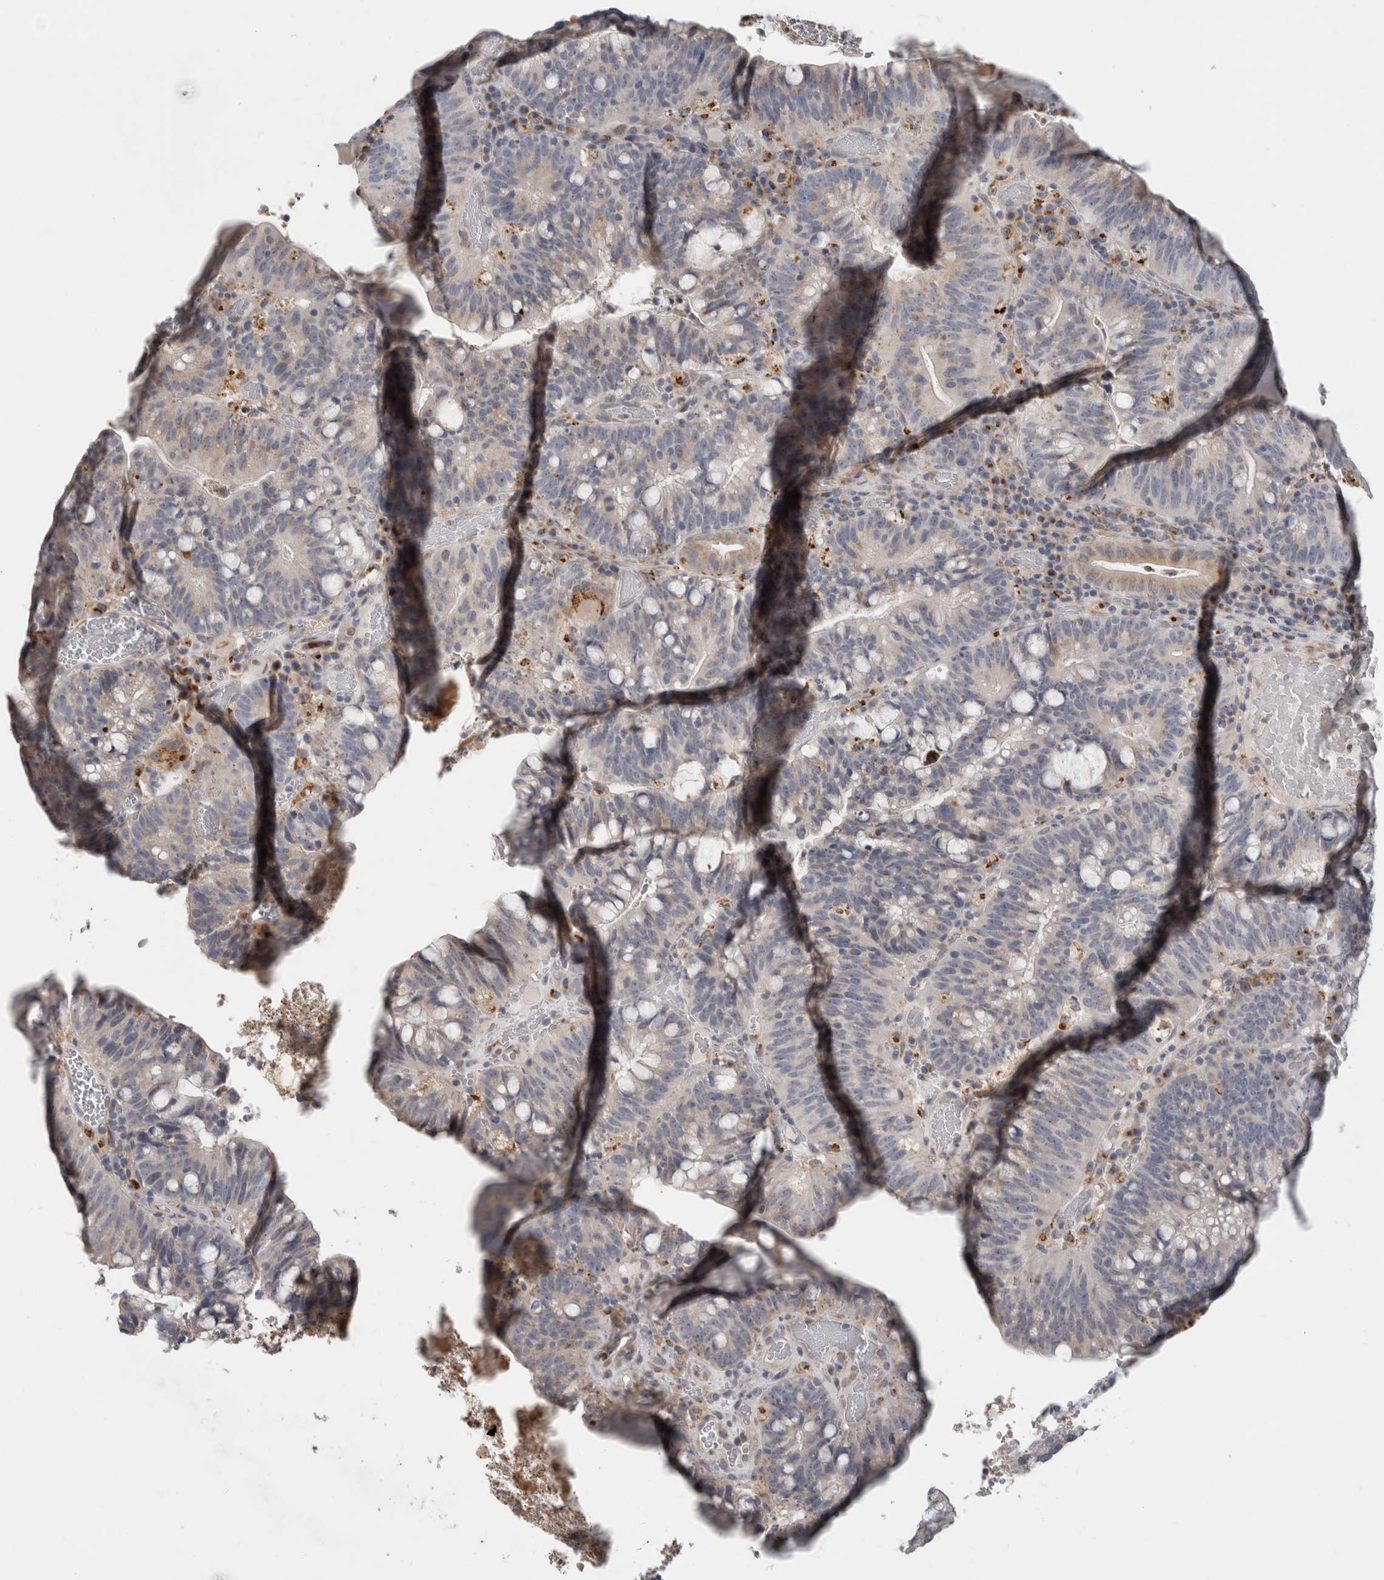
{"staining": {"intensity": "moderate", "quantity": "25%-75%", "location": "cytoplasmic/membranous"}, "tissue": "colorectal cancer", "cell_type": "Tumor cells", "image_type": "cancer", "snomed": [{"axis": "morphology", "description": "Adenocarcinoma, NOS"}, {"axis": "topography", "description": "Colon"}], "caption": "A medium amount of moderate cytoplasmic/membranous expression is identified in about 25%-75% of tumor cells in colorectal cancer tissue.", "gene": "MGAT1", "patient": {"sex": "female", "age": 66}}